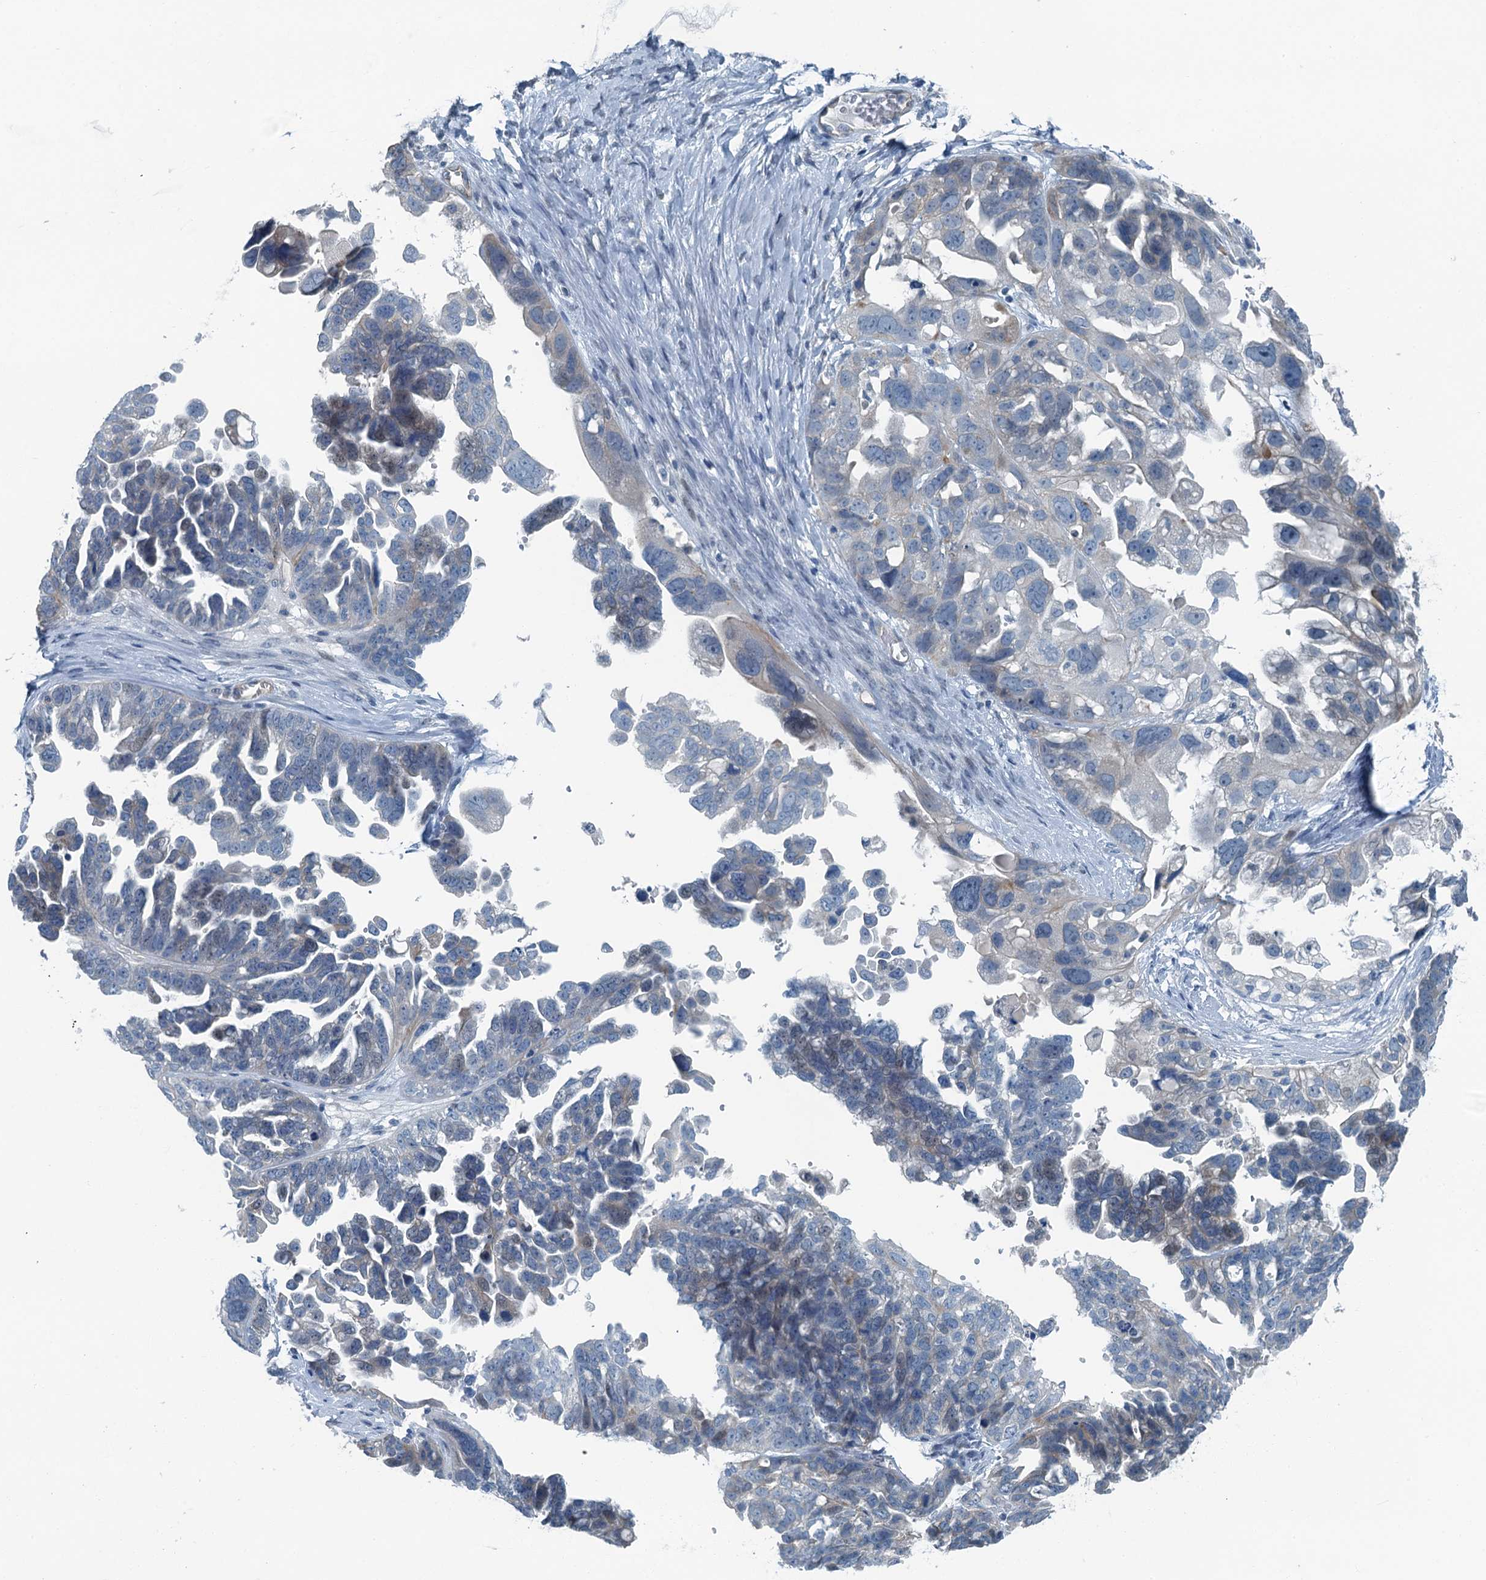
{"staining": {"intensity": "weak", "quantity": "<25%", "location": "cytoplasmic/membranous"}, "tissue": "ovarian cancer", "cell_type": "Tumor cells", "image_type": "cancer", "snomed": [{"axis": "morphology", "description": "Cystadenocarcinoma, serous, NOS"}, {"axis": "topography", "description": "Ovary"}], "caption": "Immunohistochemistry of human serous cystadenocarcinoma (ovarian) displays no expression in tumor cells.", "gene": "GFOD2", "patient": {"sex": "female", "age": 79}}